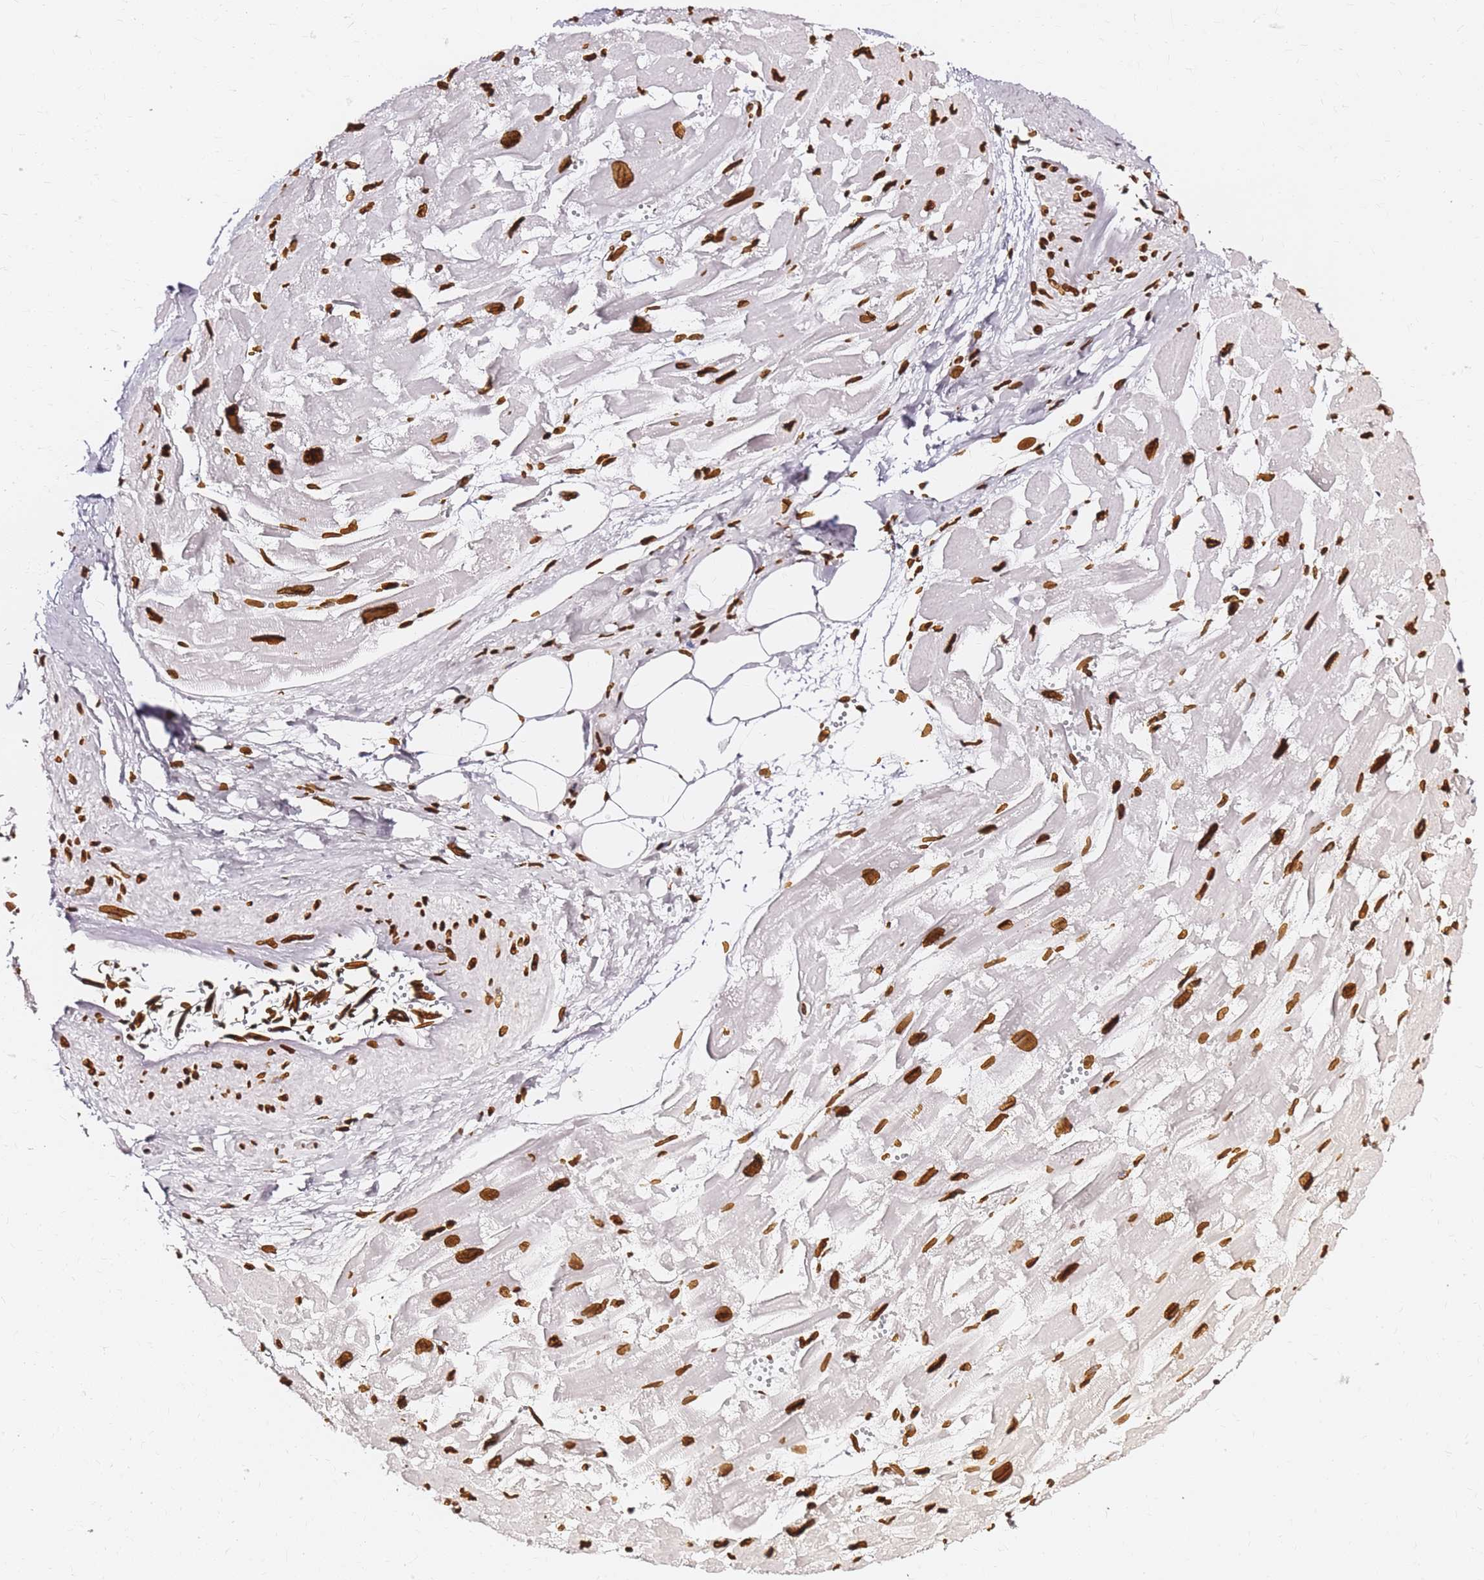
{"staining": {"intensity": "strong", "quantity": ">75%", "location": "cytoplasmic/membranous,nuclear"}, "tissue": "heart muscle", "cell_type": "Cardiomyocytes", "image_type": "normal", "snomed": [{"axis": "morphology", "description": "Normal tissue, NOS"}, {"axis": "topography", "description": "Heart"}], "caption": "Protein analysis of benign heart muscle displays strong cytoplasmic/membranous,nuclear expression in approximately >75% of cardiomyocytes. The protein is shown in brown color, while the nuclei are stained blue.", "gene": "C6orf141", "patient": {"sex": "male", "age": 54}}